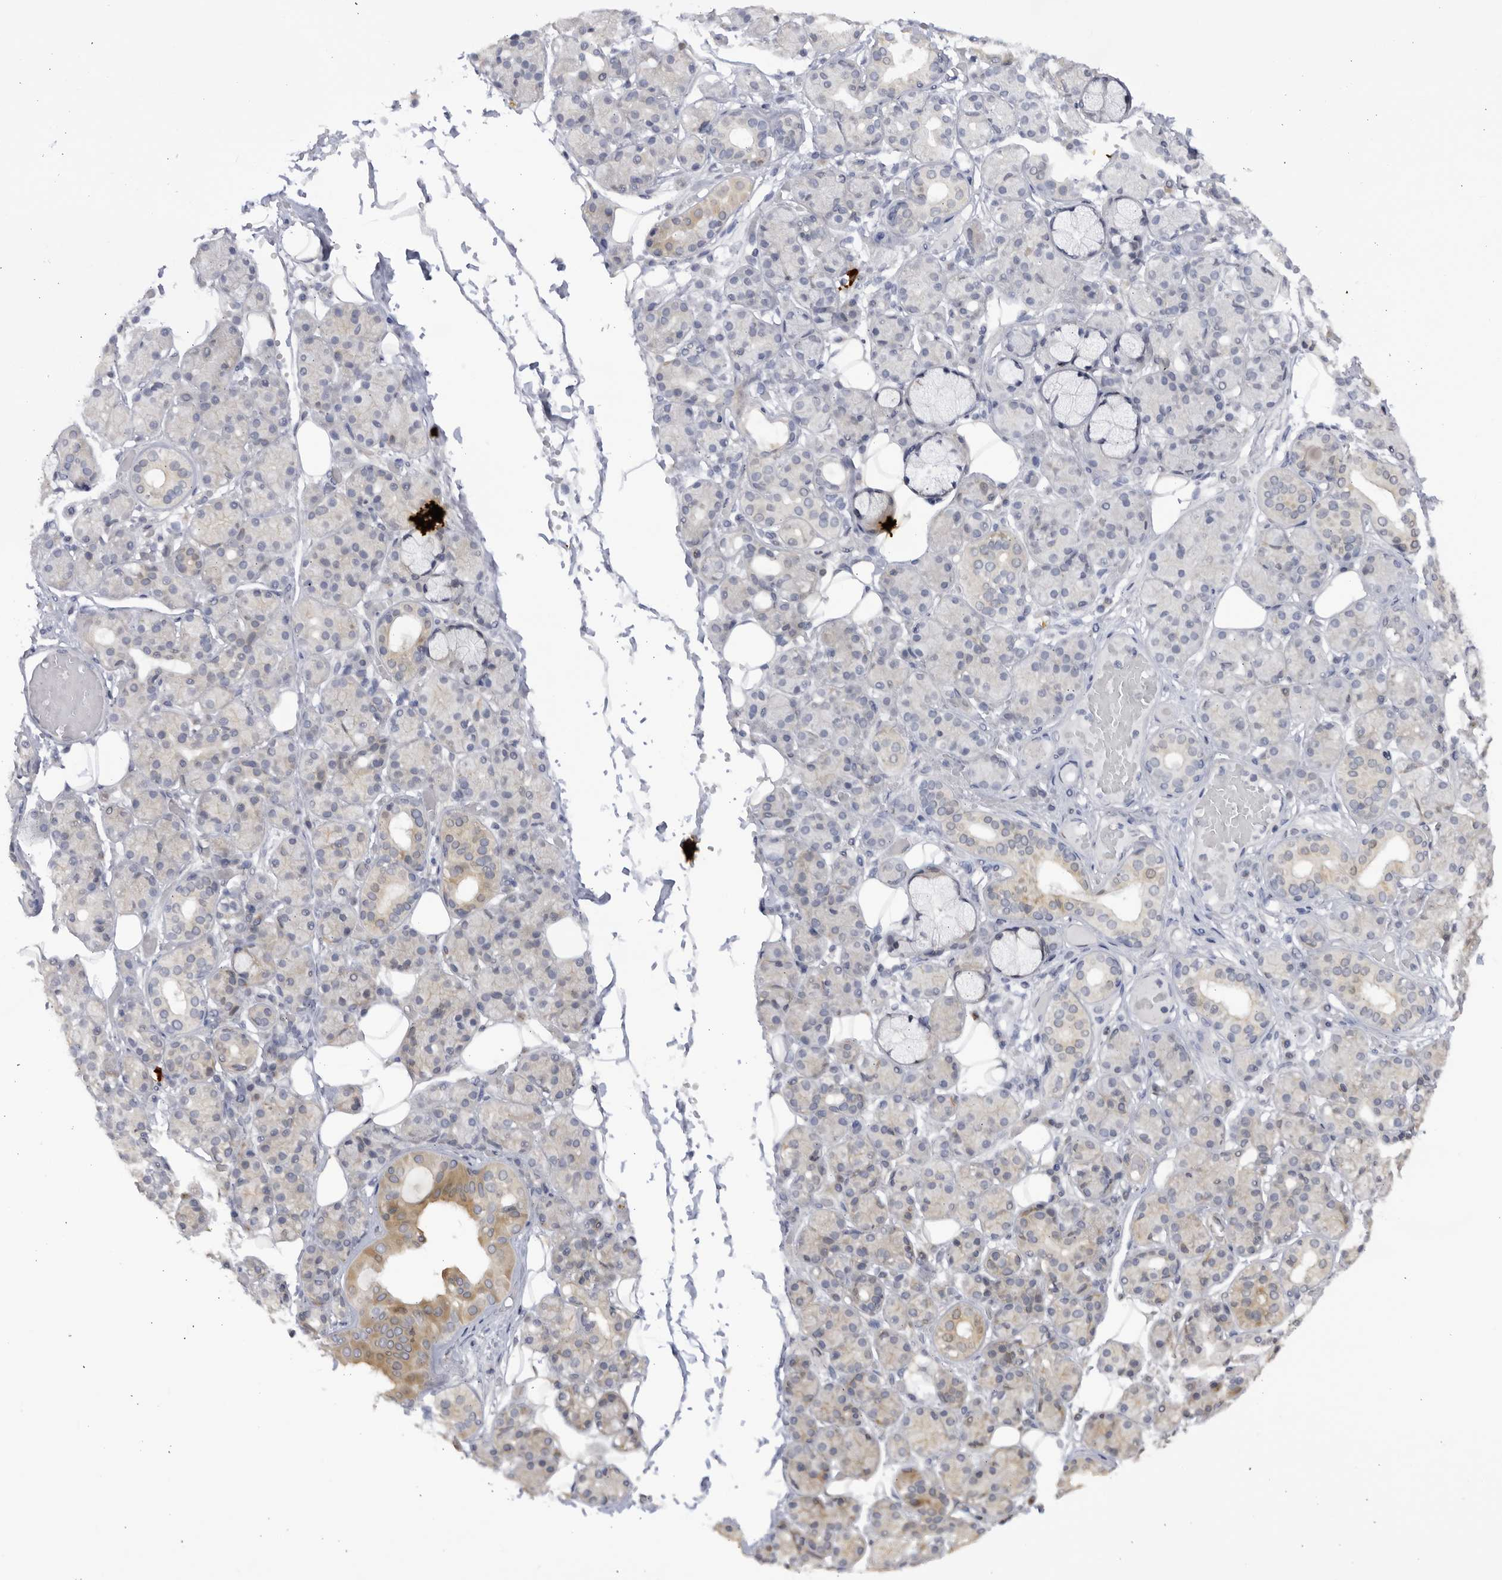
{"staining": {"intensity": "moderate", "quantity": "<25%", "location": "cytoplasmic/membranous"}, "tissue": "salivary gland", "cell_type": "Glandular cells", "image_type": "normal", "snomed": [{"axis": "morphology", "description": "Normal tissue, NOS"}, {"axis": "topography", "description": "Salivary gland"}], "caption": "DAB (3,3'-diaminobenzidine) immunohistochemical staining of unremarkable human salivary gland demonstrates moderate cytoplasmic/membranous protein positivity in about <25% of glandular cells.", "gene": "CNBD1", "patient": {"sex": "male", "age": 63}}